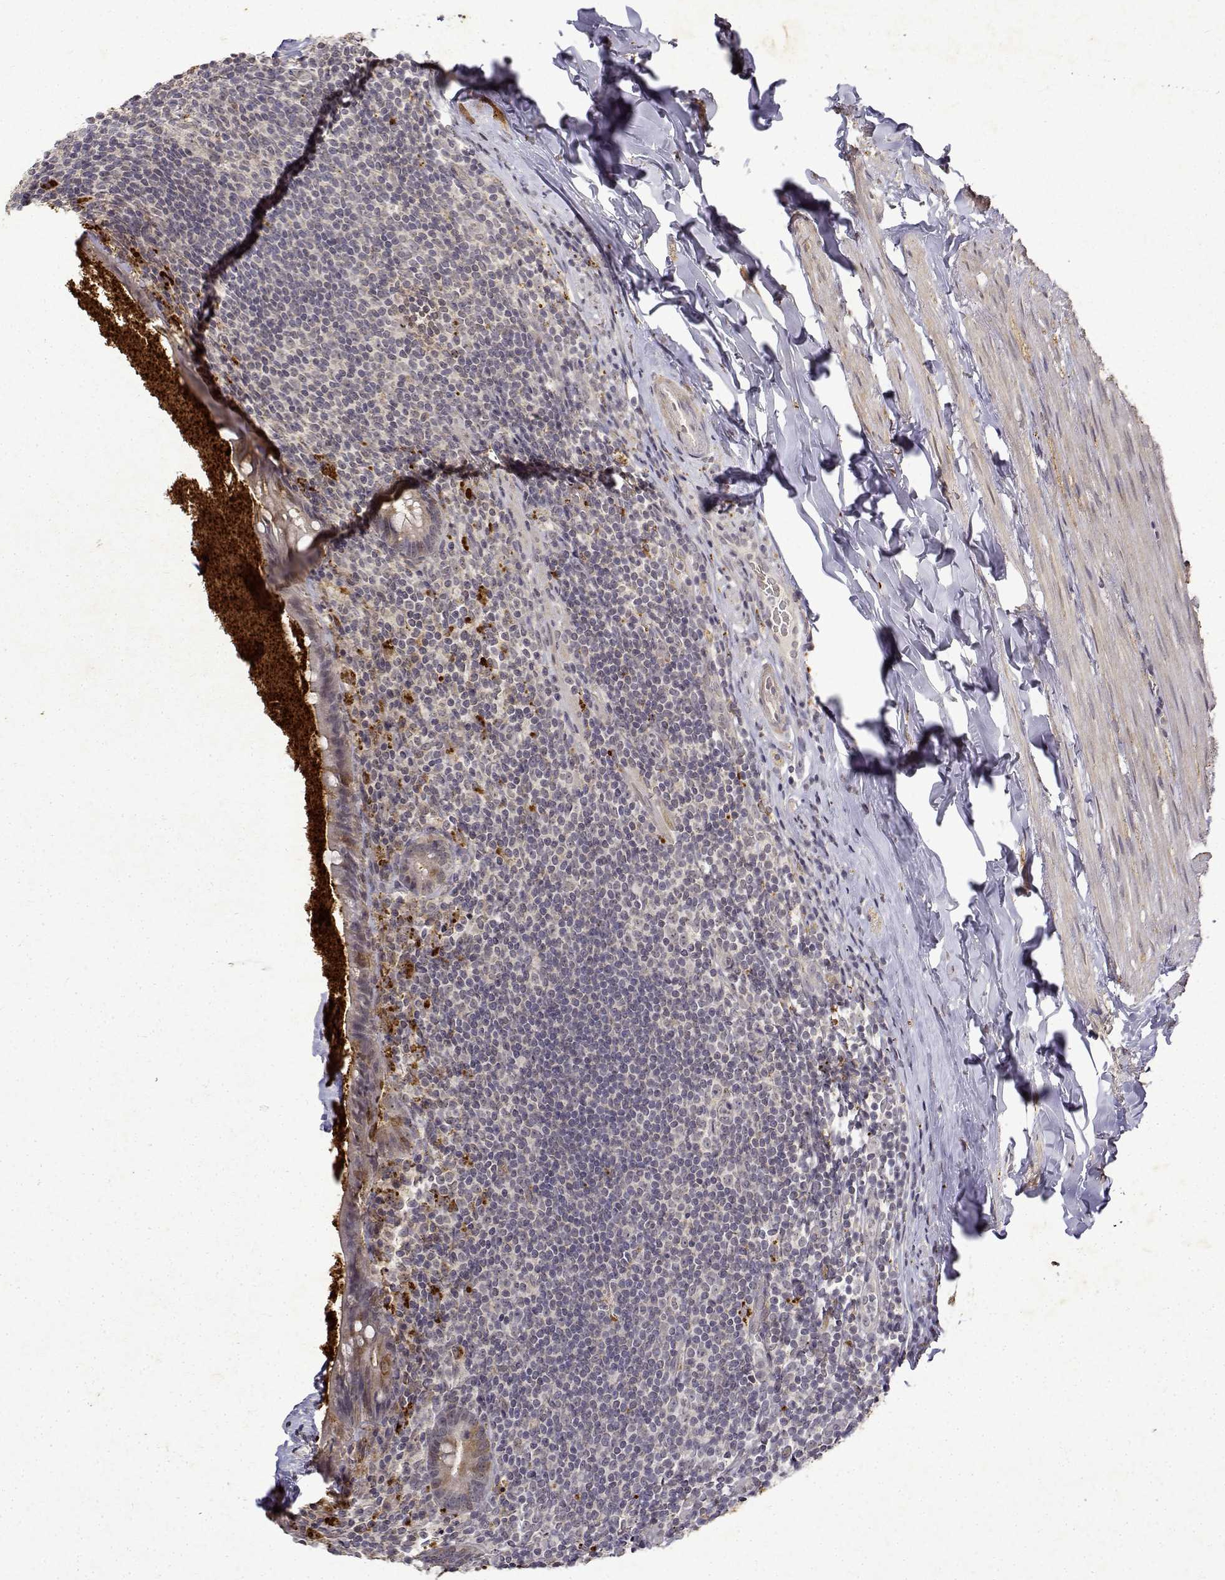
{"staining": {"intensity": "negative", "quantity": "none", "location": "none"}, "tissue": "appendix", "cell_type": "Glandular cells", "image_type": "normal", "snomed": [{"axis": "morphology", "description": "Normal tissue, NOS"}, {"axis": "topography", "description": "Appendix"}], "caption": "There is no significant staining in glandular cells of appendix. Nuclei are stained in blue.", "gene": "BDNF", "patient": {"sex": "male", "age": 47}}